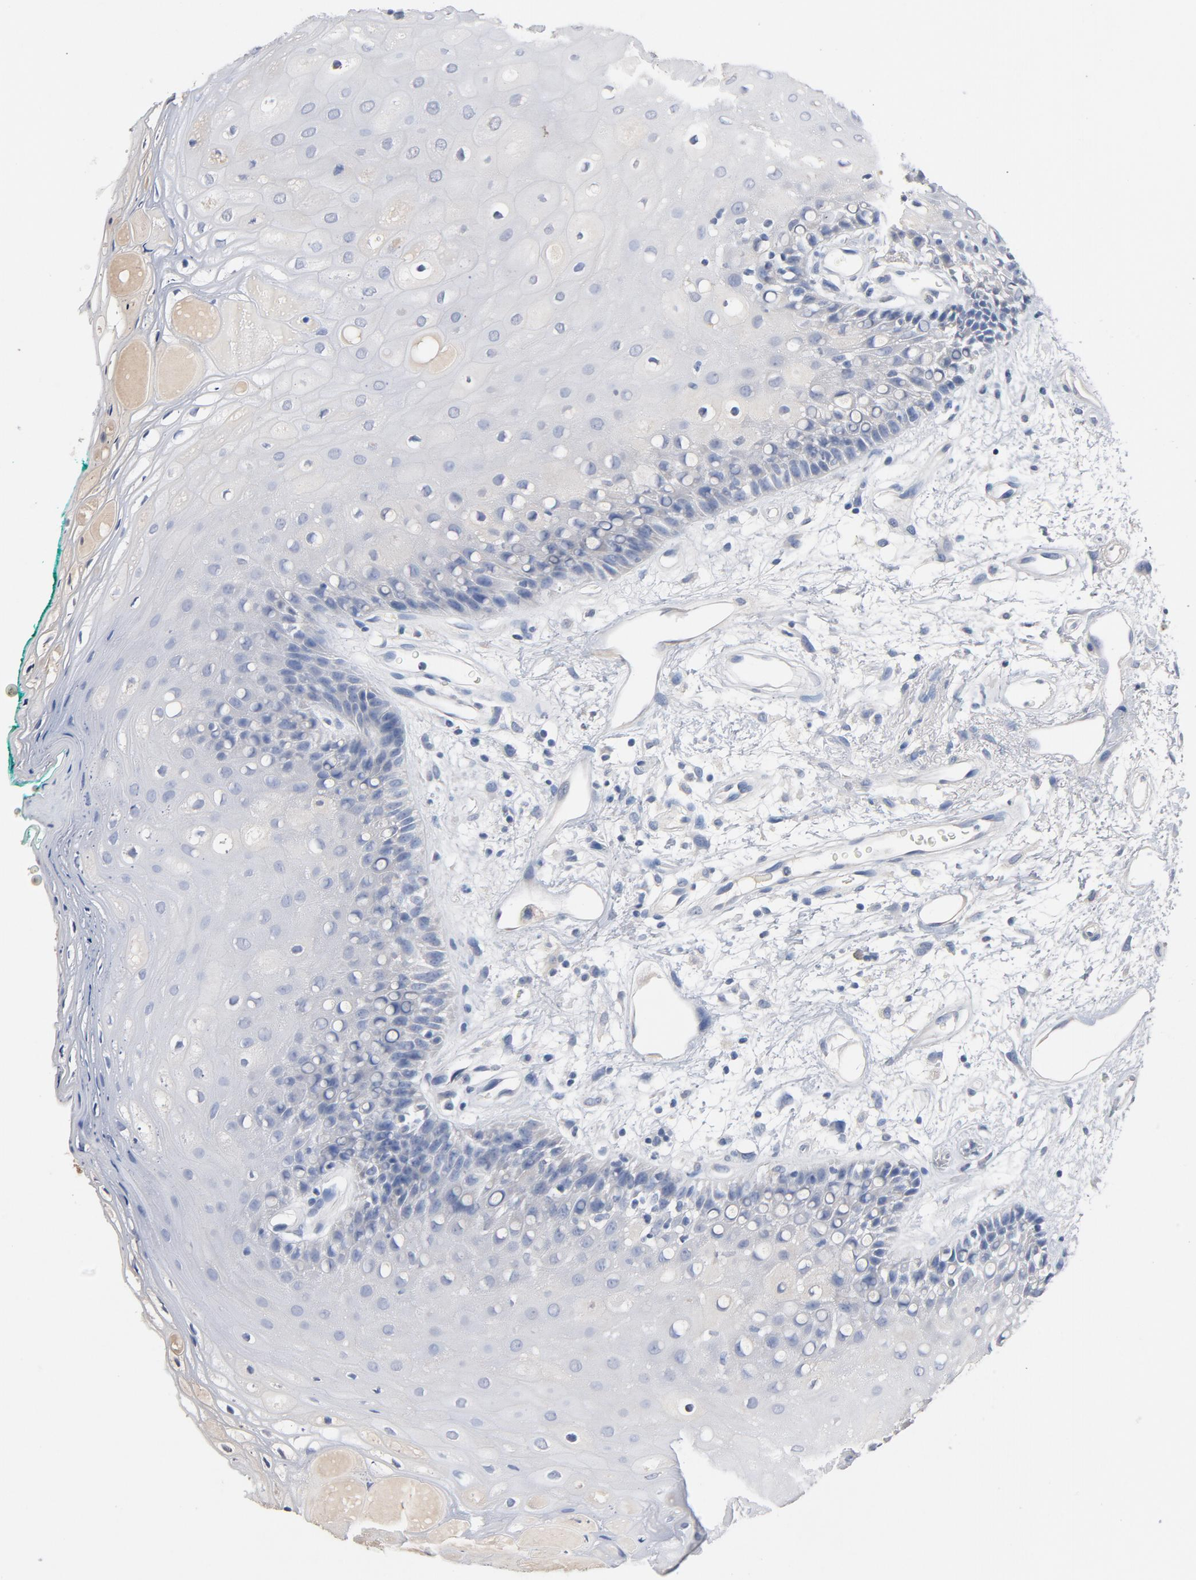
{"staining": {"intensity": "negative", "quantity": "none", "location": "none"}, "tissue": "oral mucosa", "cell_type": "Squamous epithelial cells", "image_type": "normal", "snomed": [{"axis": "morphology", "description": "Normal tissue, NOS"}, {"axis": "morphology", "description": "Squamous cell carcinoma, NOS"}, {"axis": "topography", "description": "Skeletal muscle"}, {"axis": "topography", "description": "Oral tissue"}, {"axis": "topography", "description": "Head-Neck"}], "caption": "A photomicrograph of human oral mucosa is negative for staining in squamous epithelial cells.", "gene": "ZCCHC13", "patient": {"sex": "female", "age": 84}}